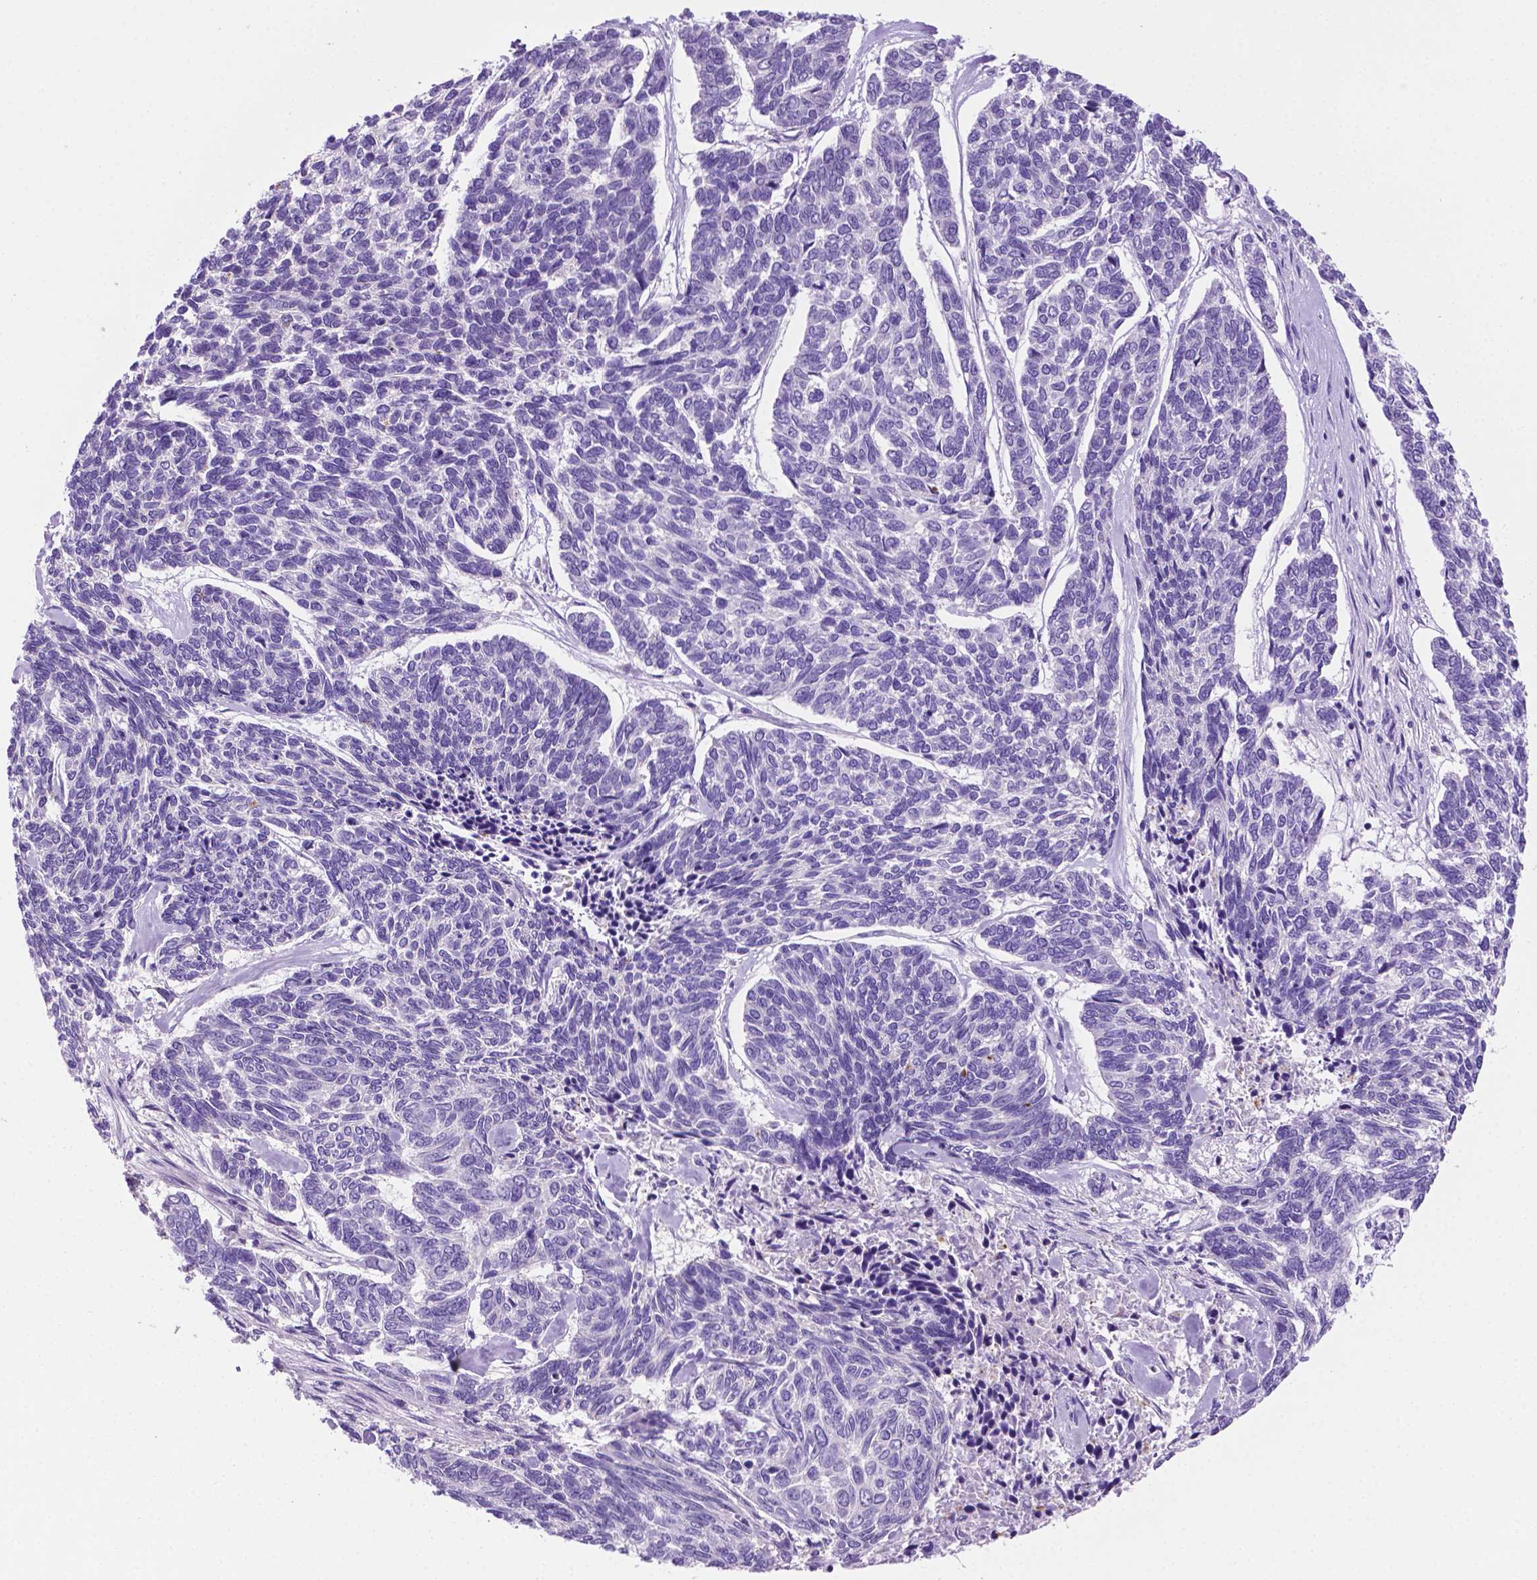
{"staining": {"intensity": "negative", "quantity": "none", "location": "none"}, "tissue": "skin cancer", "cell_type": "Tumor cells", "image_type": "cancer", "snomed": [{"axis": "morphology", "description": "Basal cell carcinoma"}, {"axis": "topography", "description": "Skin"}], "caption": "Protein analysis of skin cancer (basal cell carcinoma) exhibits no significant positivity in tumor cells.", "gene": "MMP27", "patient": {"sex": "female", "age": 65}}